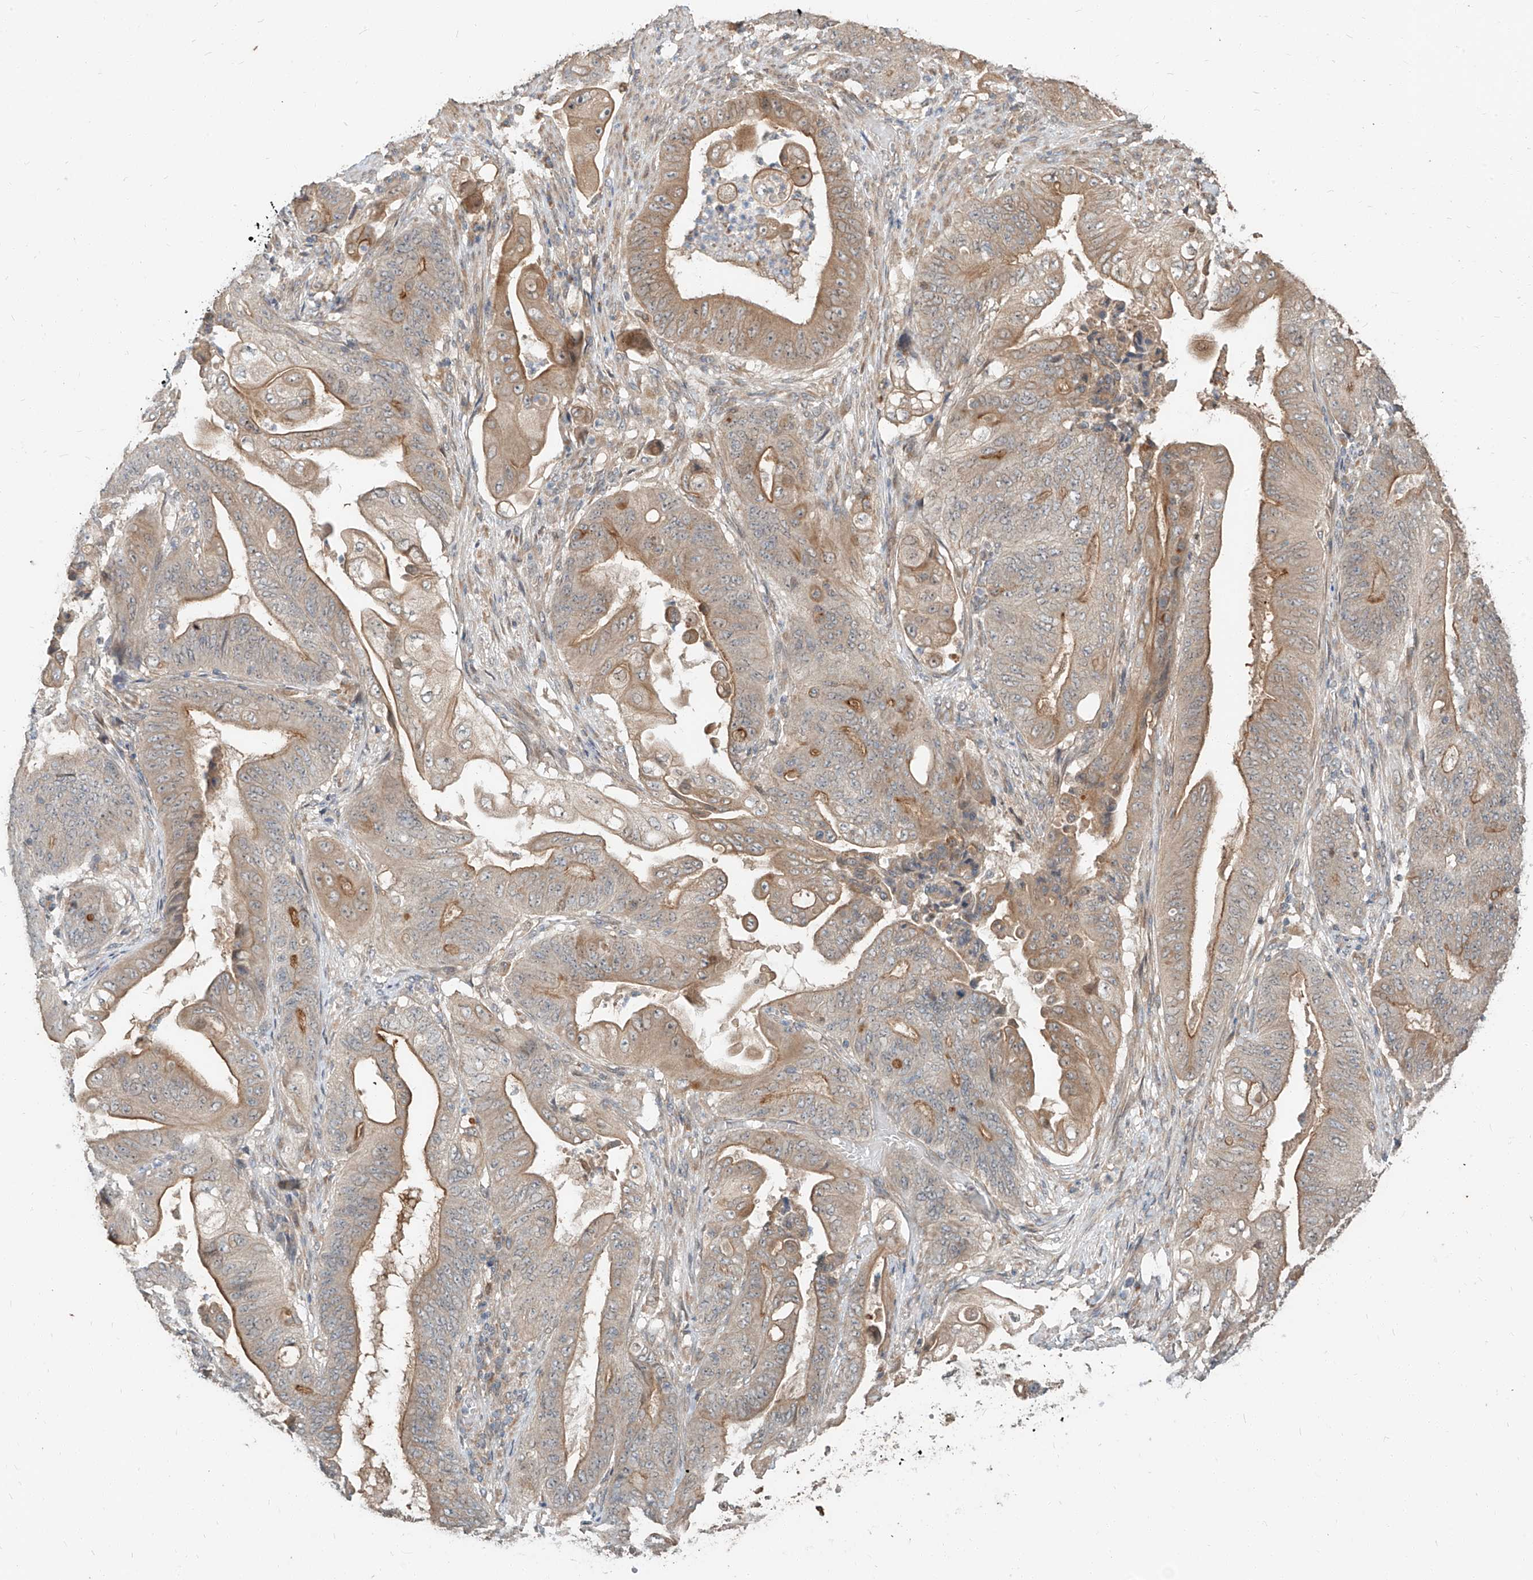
{"staining": {"intensity": "moderate", "quantity": ">75%", "location": "cytoplasmic/membranous"}, "tissue": "stomach cancer", "cell_type": "Tumor cells", "image_type": "cancer", "snomed": [{"axis": "morphology", "description": "Adenocarcinoma, NOS"}, {"axis": "topography", "description": "Stomach"}], "caption": "Moderate cytoplasmic/membranous protein expression is appreciated in about >75% of tumor cells in stomach cancer (adenocarcinoma). (IHC, brightfield microscopy, high magnification).", "gene": "STX19", "patient": {"sex": "female", "age": 73}}